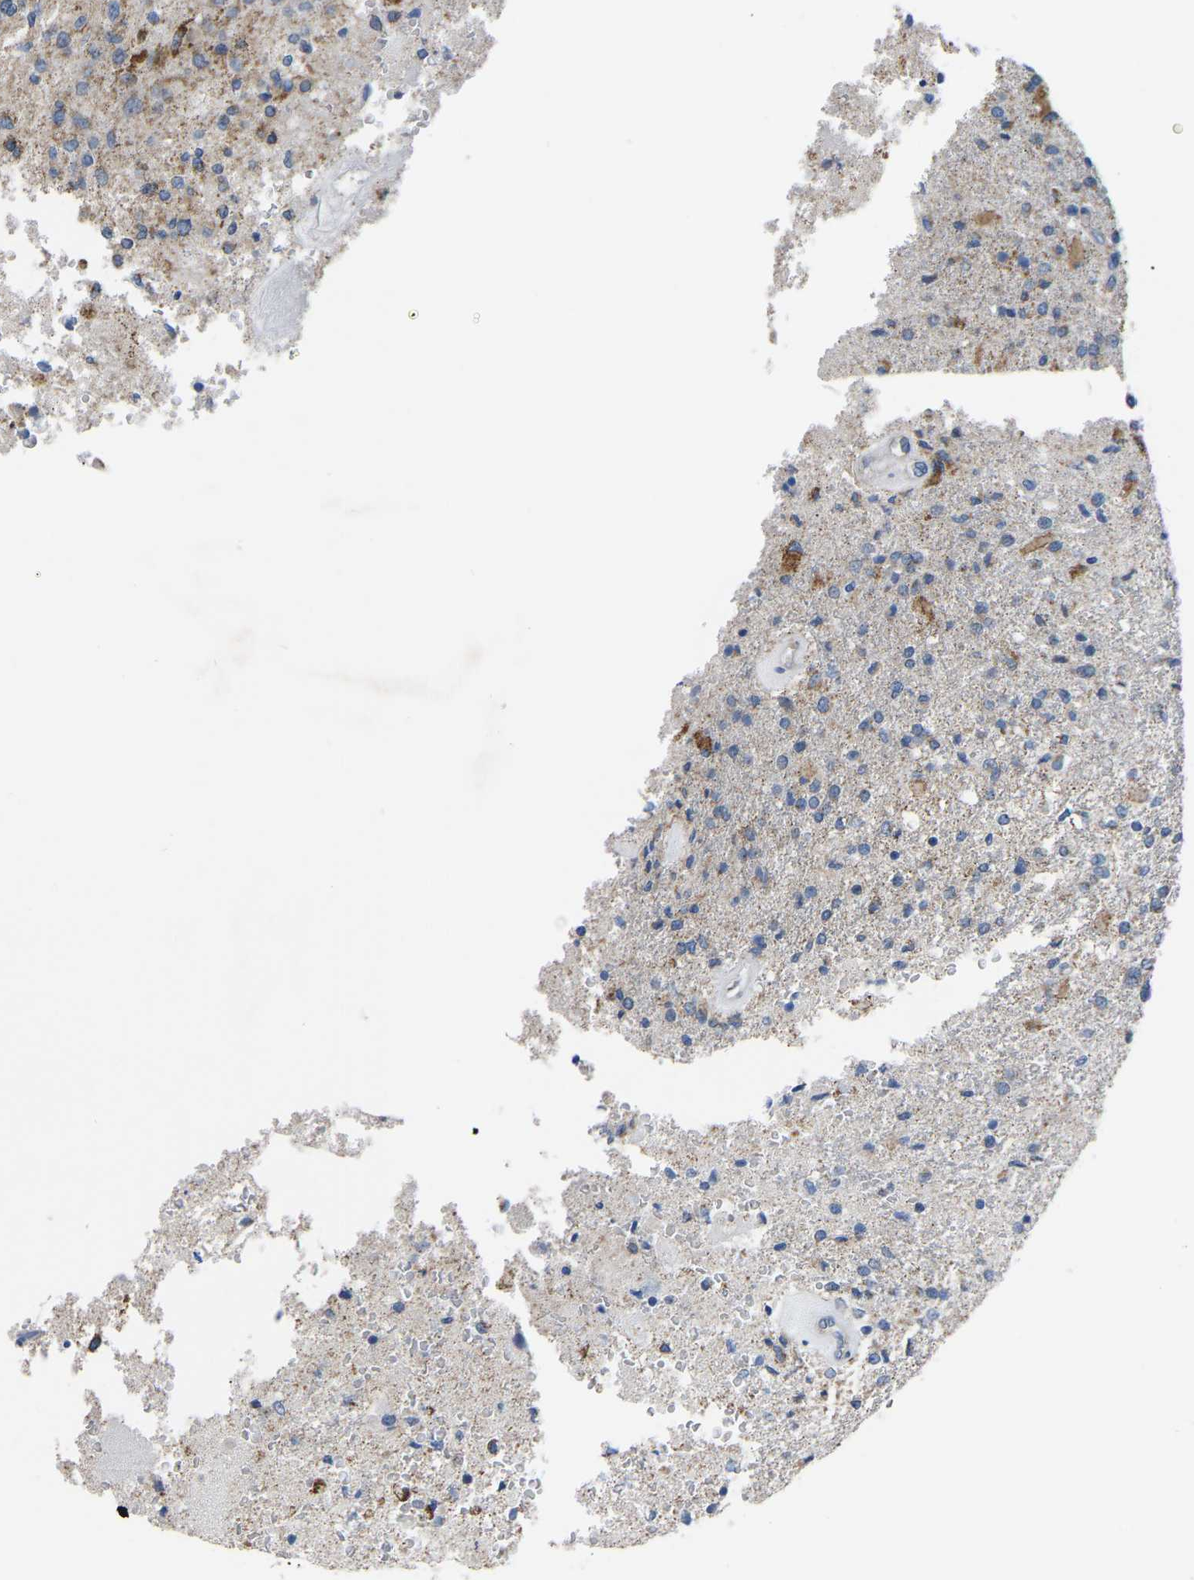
{"staining": {"intensity": "moderate", "quantity": "25%-75%", "location": "cytoplasmic/membranous"}, "tissue": "glioma", "cell_type": "Tumor cells", "image_type": "cancer", "snomed": [{"axis": "morphology", "description": "Normal tissue, NOS"}, {"axis": "morphology", "description": "Glioma, malignant, High grade"}, {"axis": "topography", "description": "Cerebral cortex"}], "caption": "Protein staining shows moderate cytoplasmic/membranous expression in approximately 25%-75% of tumor cells in glioma. (Stains: DAB in brown, nuclei in blue, Microscopy: brightfield microscopy at high magnification).", "gene": "BCL10", "patient": {"sex": "male", "age": 77}}